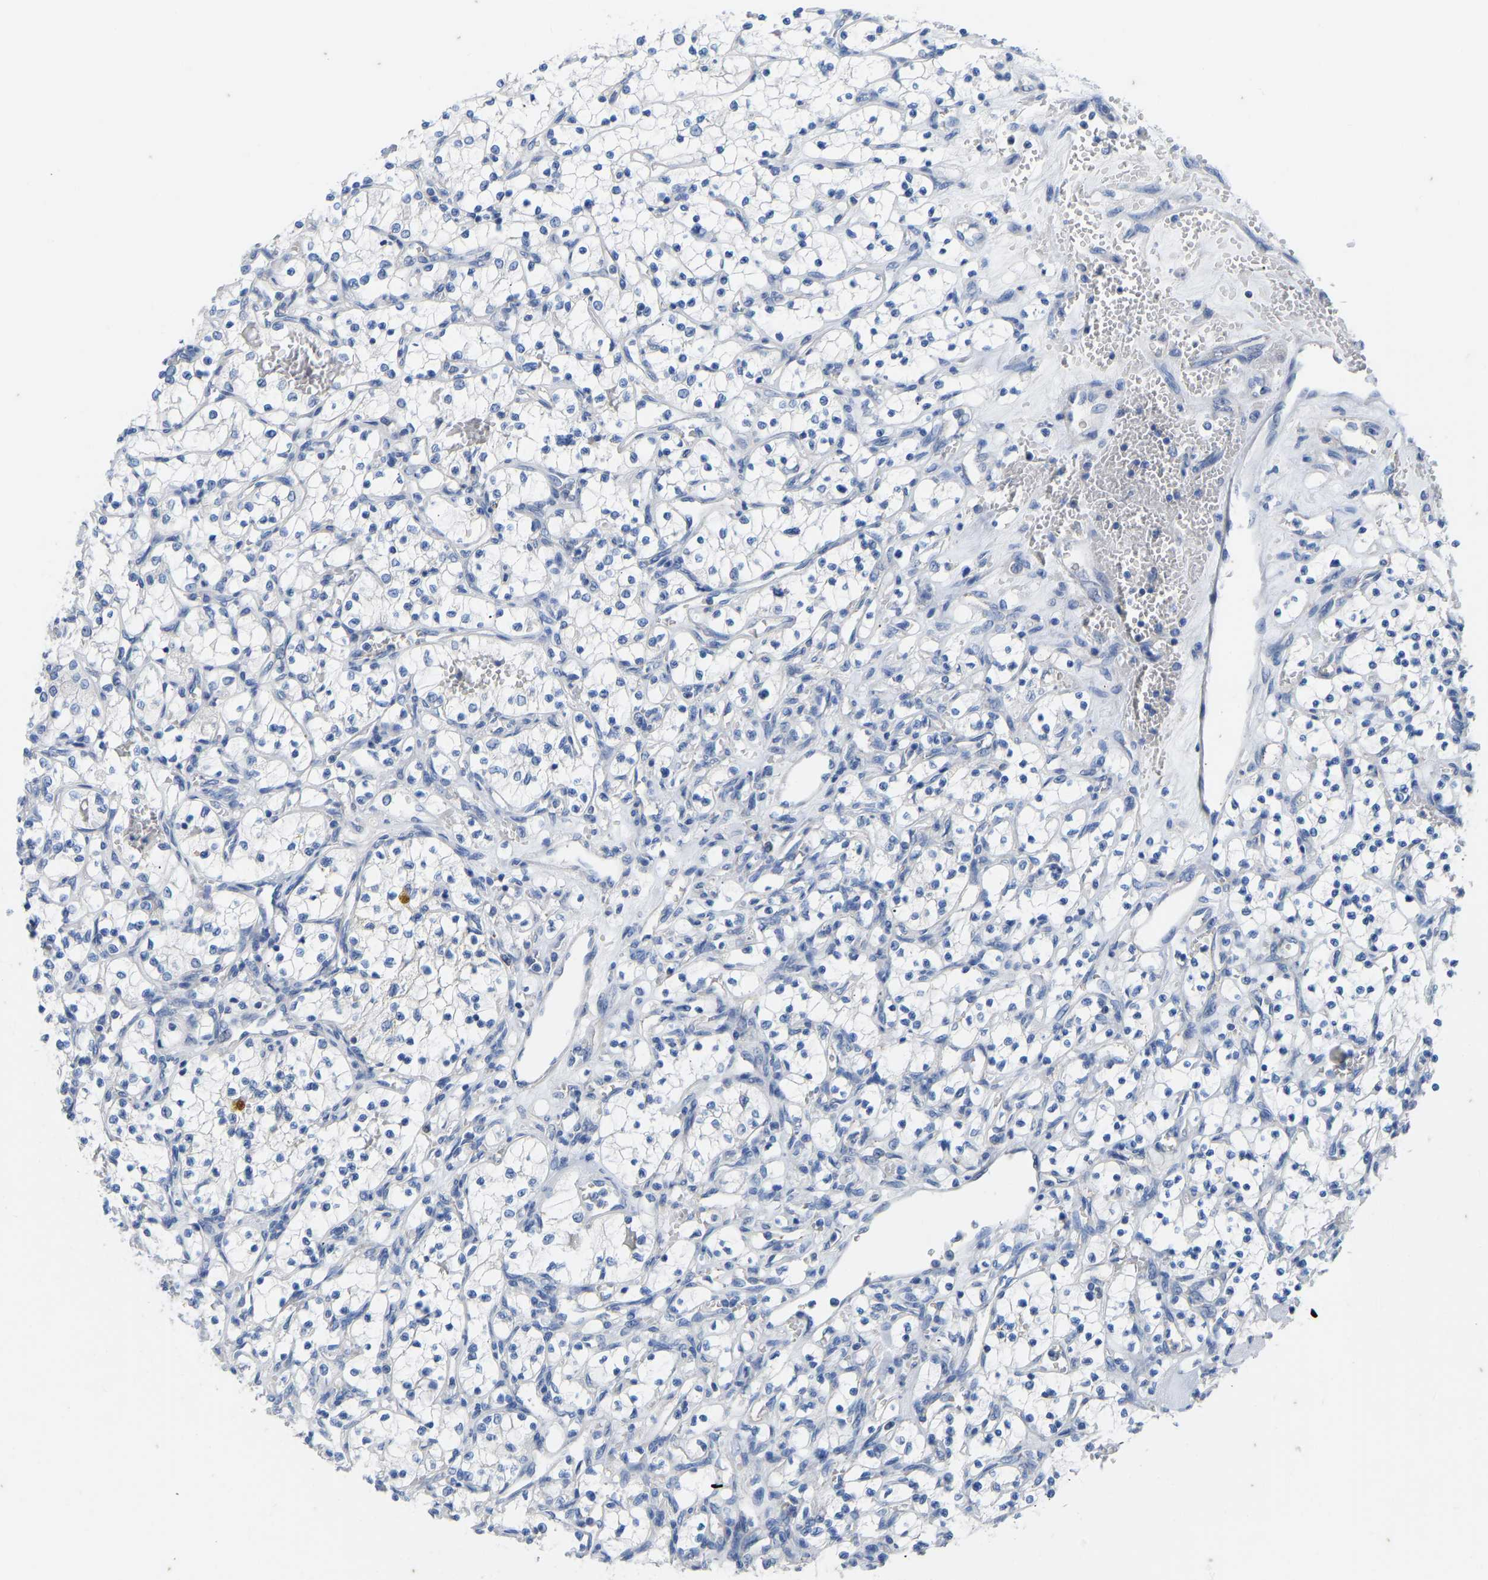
{"staining": {"intensity": "negative", "quantity": "none", "location": "none"}, "tissue": "renal cancer", "cell_type": "Tumor cells", "image_type": "cancer", "snomed": [{"axis": "morphology", "description": "Adenocarcinoma, NOS"}, {"axis": "topography", "description": "Kidney"}], "caption": "Tumor cells are negative for brown protein staining in renal cancer (adenocarcinoma).", "gene": "OLIG2", "patient": {"sex": "female", "age": 69}}